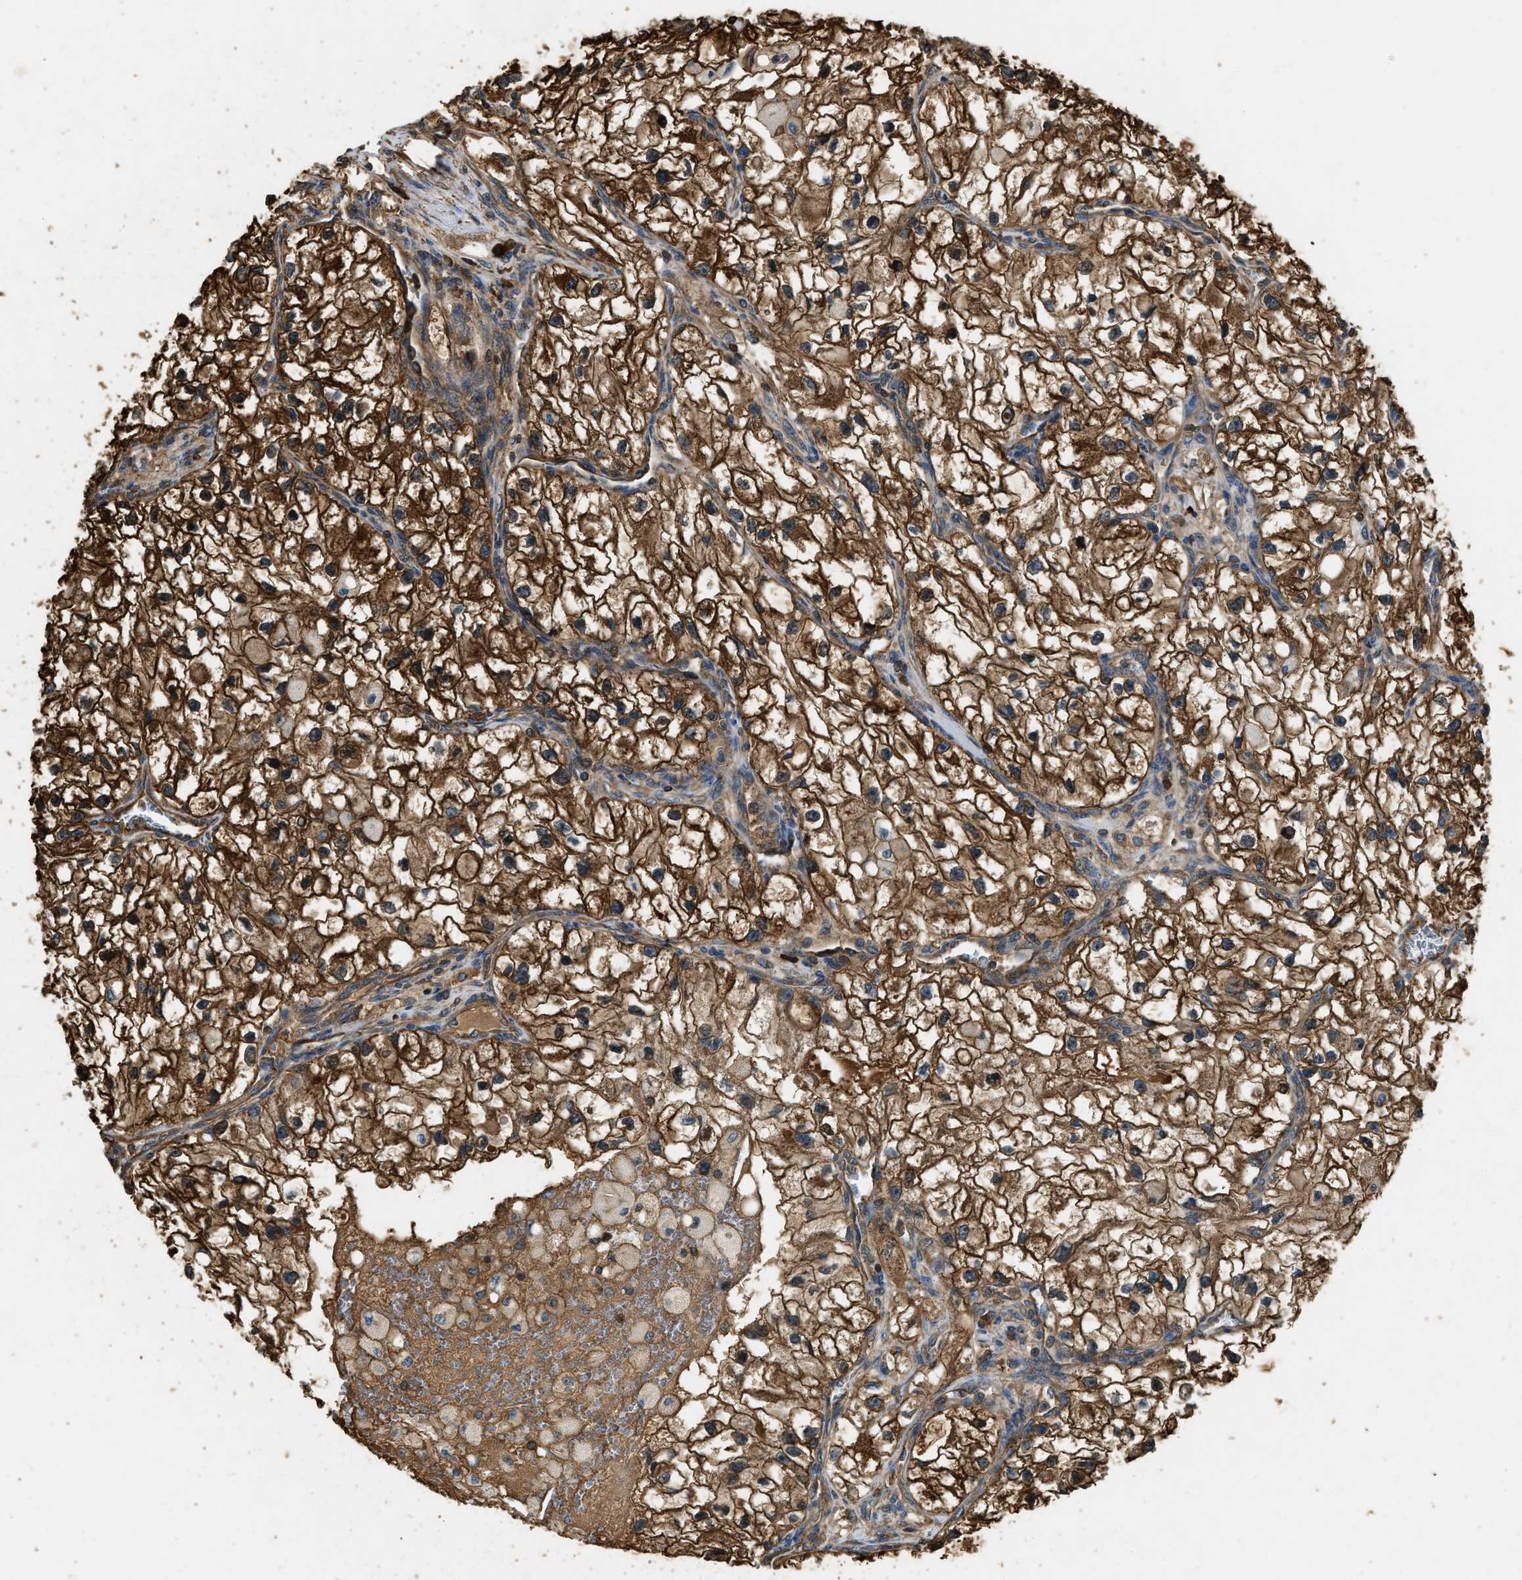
{"staining": {"intensity": "strong", "quantity": ">75%", "location": "cytoplasmic/membranous"}, "tissue": "renal cancer", "cell_type": "Tumor cells", "image_type": "cancer", "snomed": [{"axis": "morphology", "description": "Adenocarcinoma, NOS"}, {"axis": "topography", "description": "Kidney"}], "caption": "Protein staining displays strong cytoplasmic/membranous positivity in approximately >75% of tumor cells in renal cancer (adenocarcinoma).", "gene": "YARS1", "patient": {"sex": "female", "age": 70}}